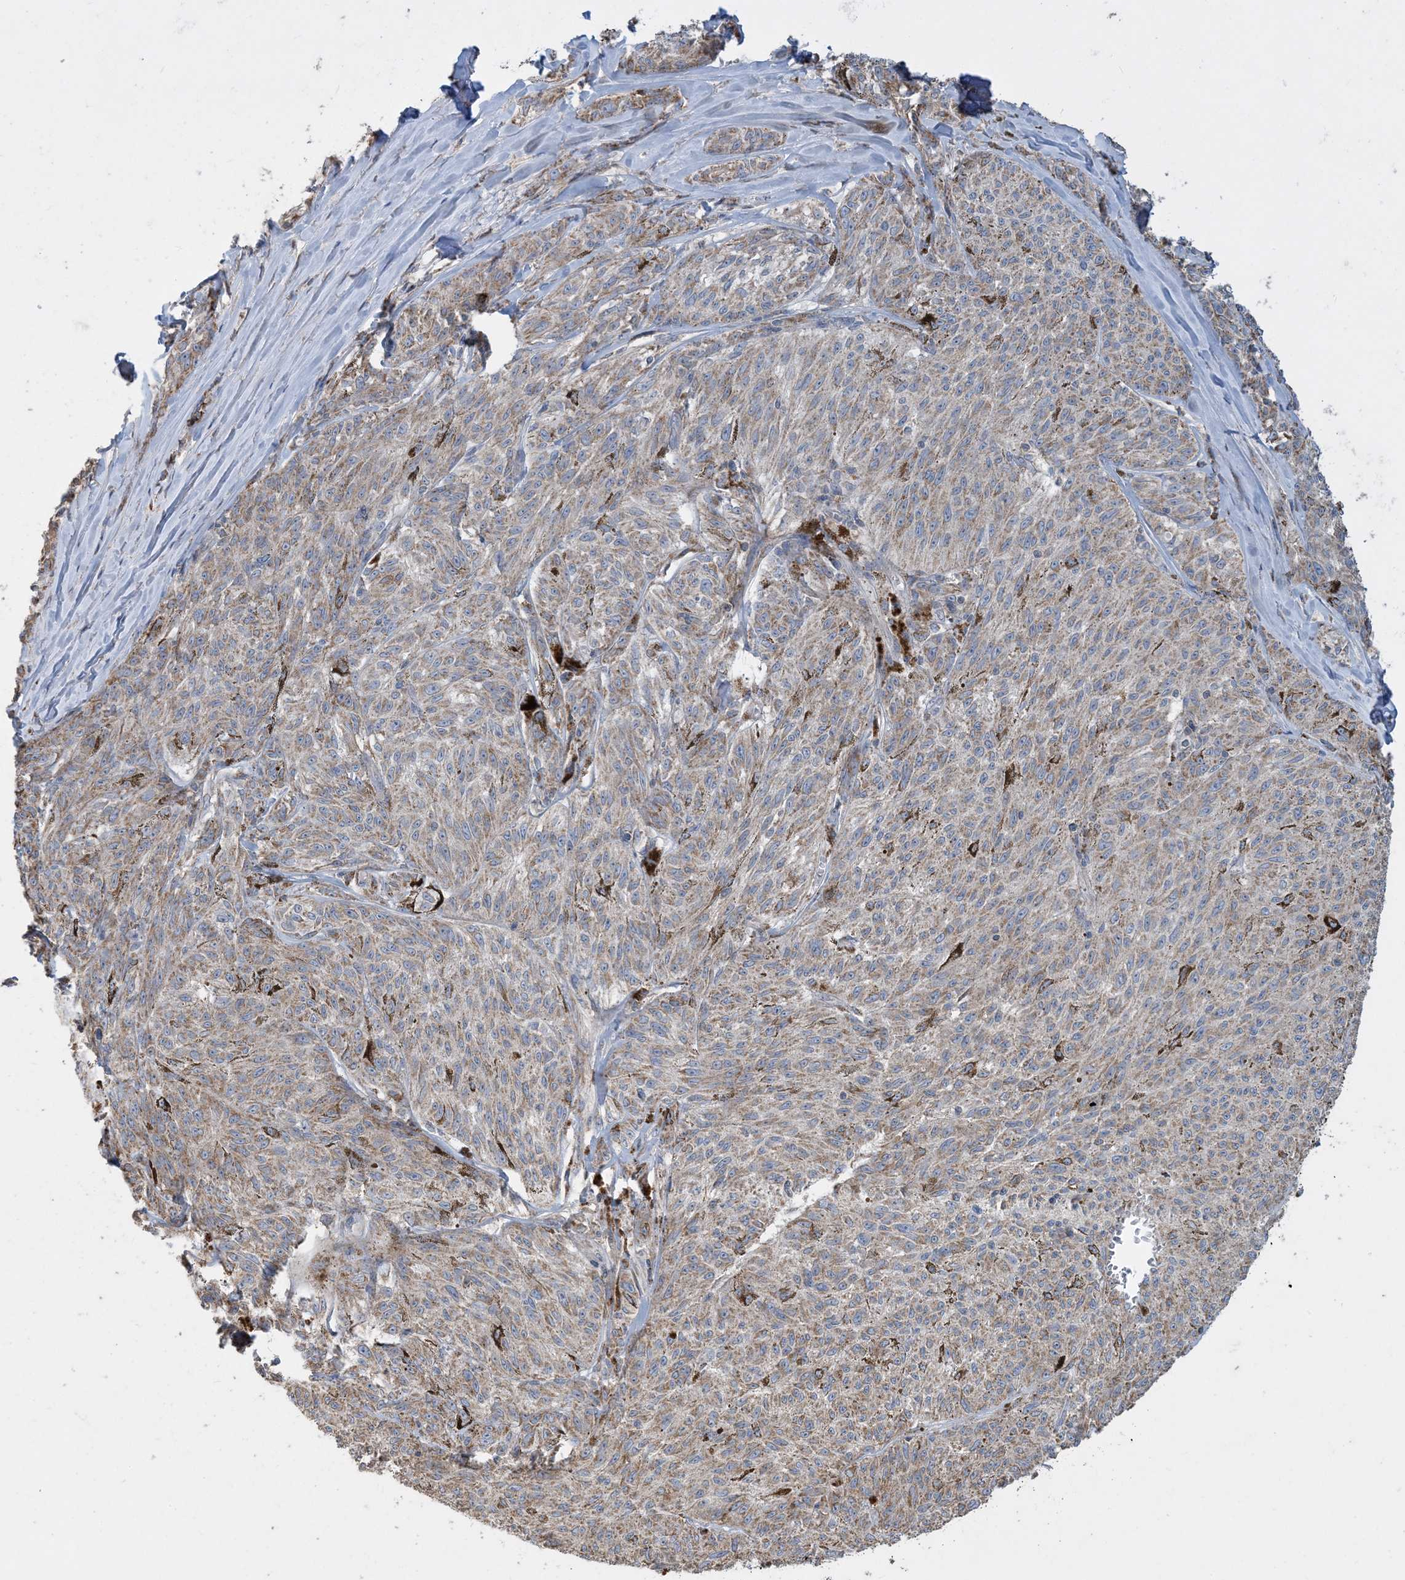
{"staining": {"intensity": "weak", "quantity": ">75%", "location": "cytoplasmic/membranous"}, "tissue": "melanoma", "cell_type": "Tumor cells", "image_type": "cancer", "snomed": [{"axis": "morphology", "description": "Malignant melanoma, NOS"}, {"axis": "topography", "description": "Skin"}], "caption": "Immunohistochemistry (IHC) (DAB) staining of human malignant melanoma shows weak cytoplasmic/membranous protein expression in approximately >75% of tumor cells. (DAB IHC with brightfield microscopy, high magnification).", "gene": "ECHDC1", "patient": {"sex": "female", "age": 72}}